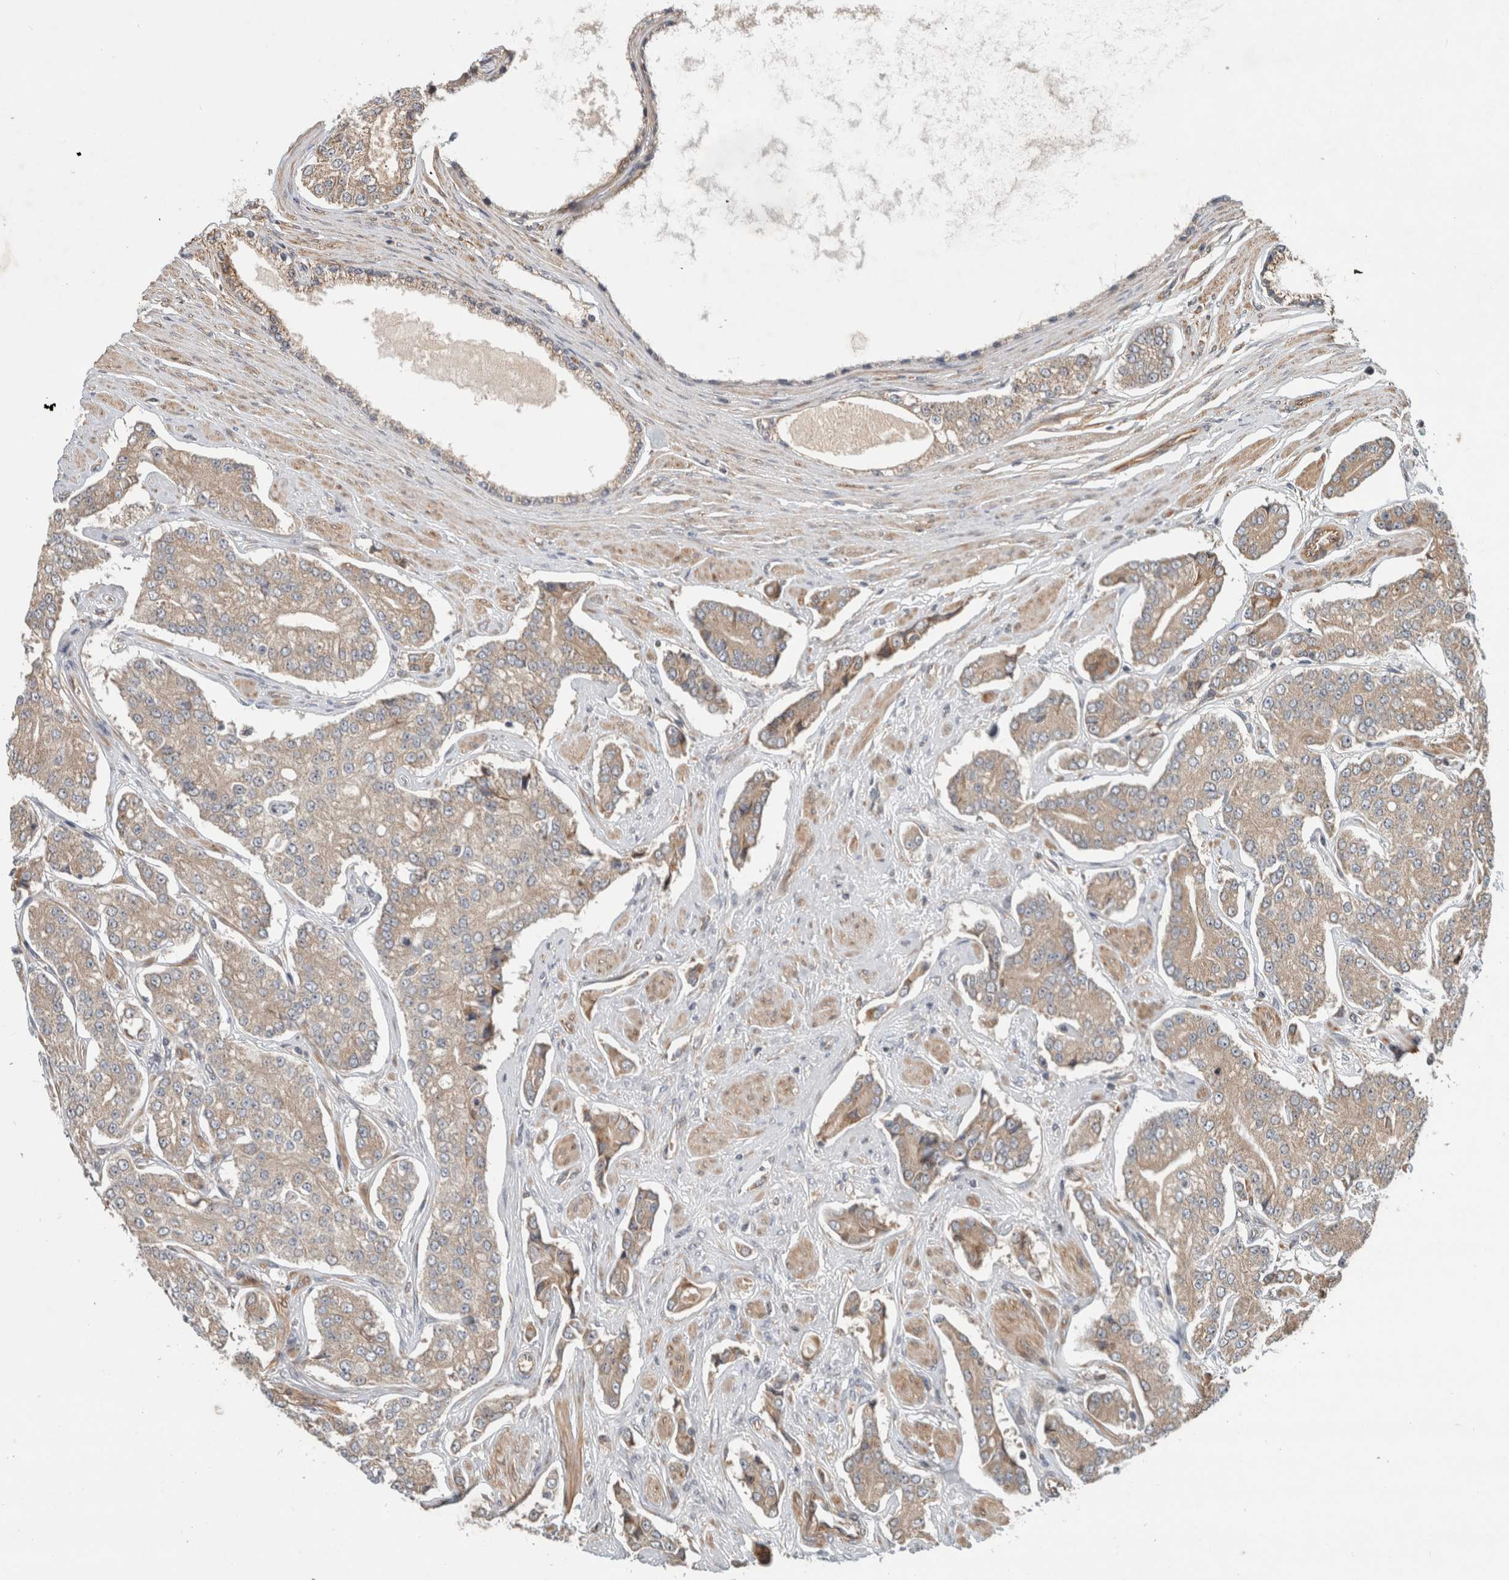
{"staining": {"intensity": "weak", "quantity": ">75%", "location": "cytoplasmic/membranous"}, "tissue": "prostate cancer", "cell_type": "Tumor cells", "image_type": "cancer", "snomed": [{"axis": "morphology", "description": "Adenocarcinoma, High grade"}, {"axis": "topography", "description": "Prostate"}], "caption": "Immunohistochemistry (DAB (3,3'-diaminobenzidine)) staining of human high-grade adenocarcinoma (prostate) reveals weak cytoplasmic/membranous protein staining in about >75% of tumor cells.", "gene": "TUBD1", "patient": {"sex": "male", "age": 71}}